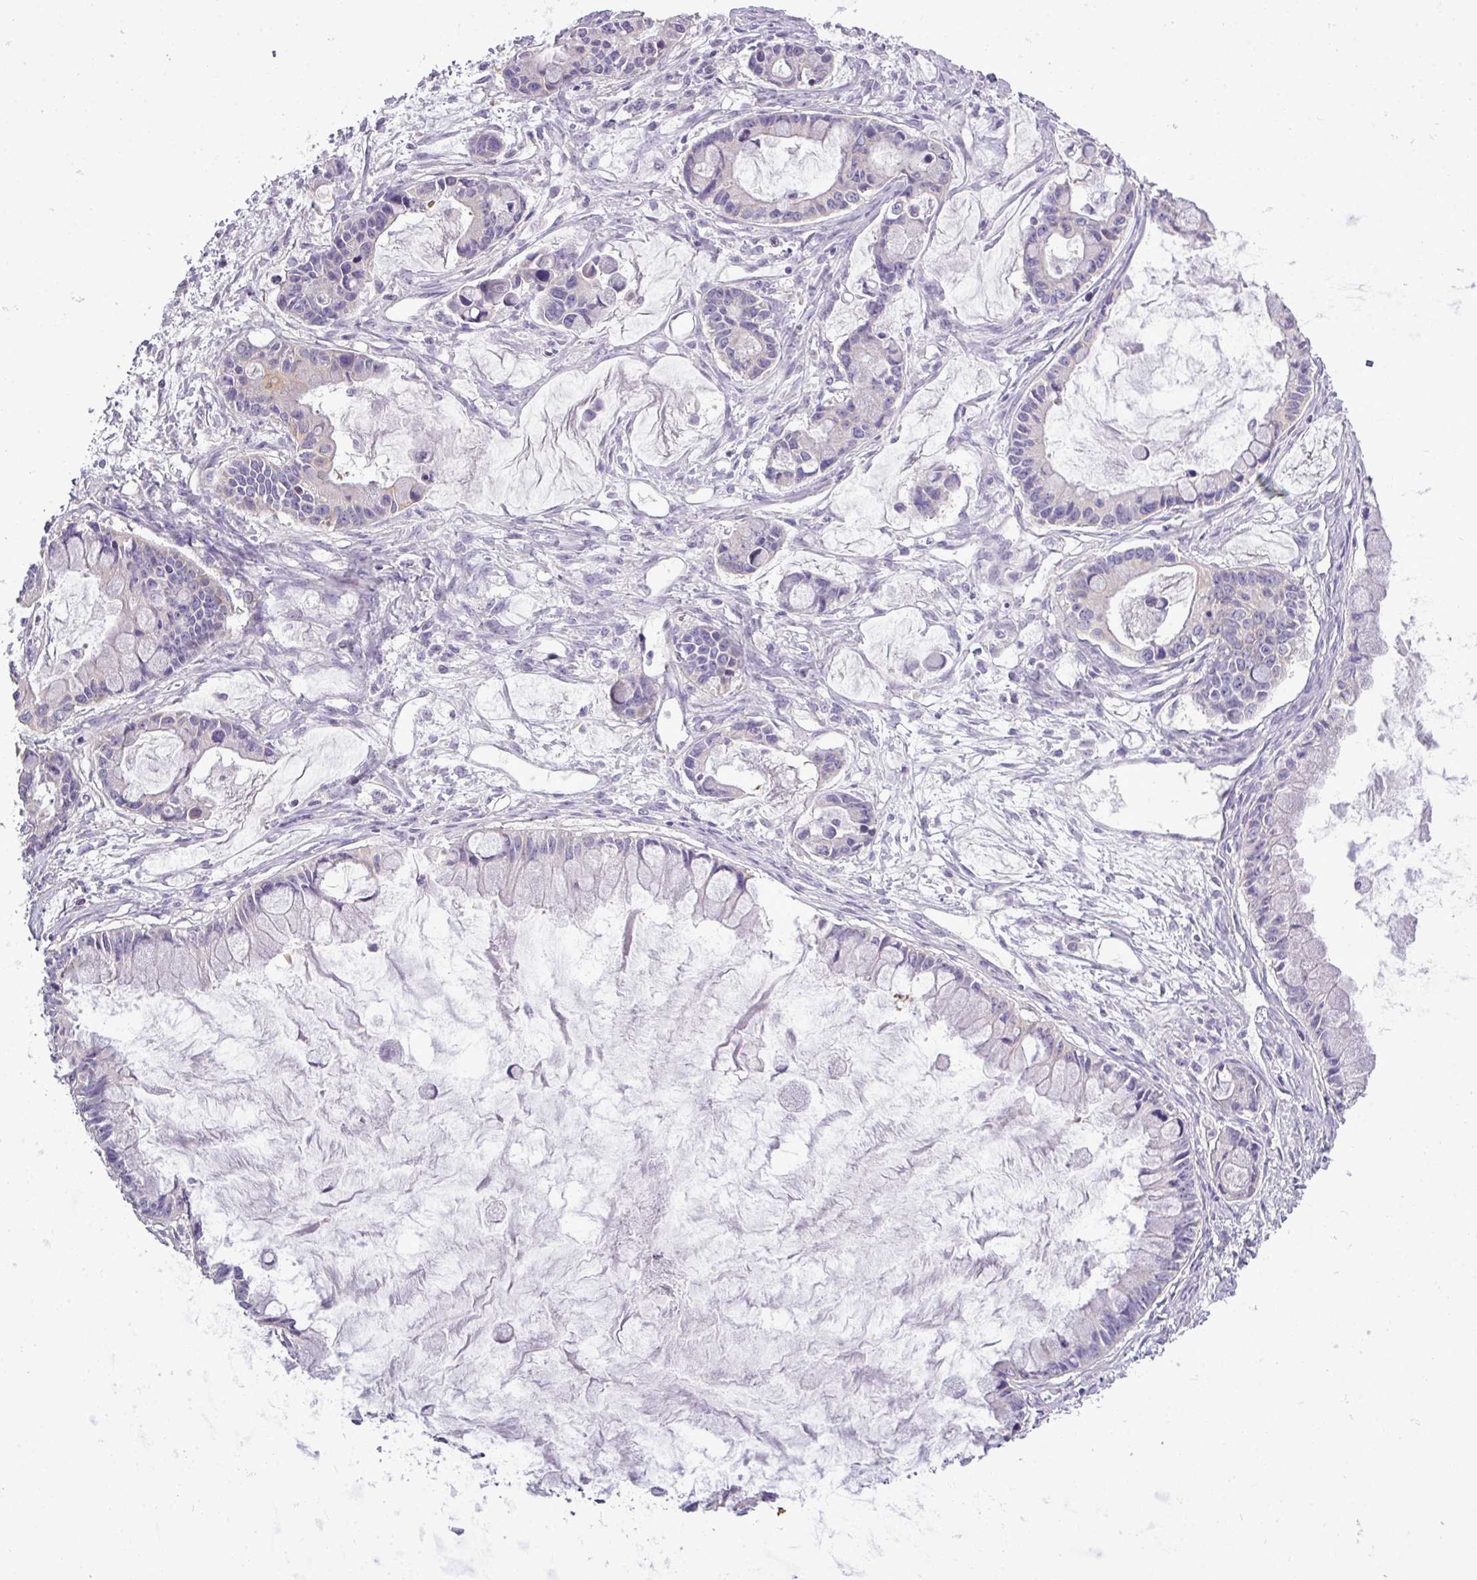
{"staining": {"intensity": "negative", "quantity": "none", "location": "none"}, "tissue": "ovarian cancer", "cell_type": "Tumor cells", "image_type": "cancer", "snomed": [{"axis": "morphology", "description": "Cystadenocarcinoma, mucinous, NOS"}, {"axis": "topography", "description": "Ovary"}], "caption": "A high-resolution image shows immunohistochemistry (IHC) staining of ovarian mucinous cystadenocarcinoma, which shows no significant staining in tumor cells.", "gene": "DNAAF9", "patient": {"sex": "female", "age": 63}}